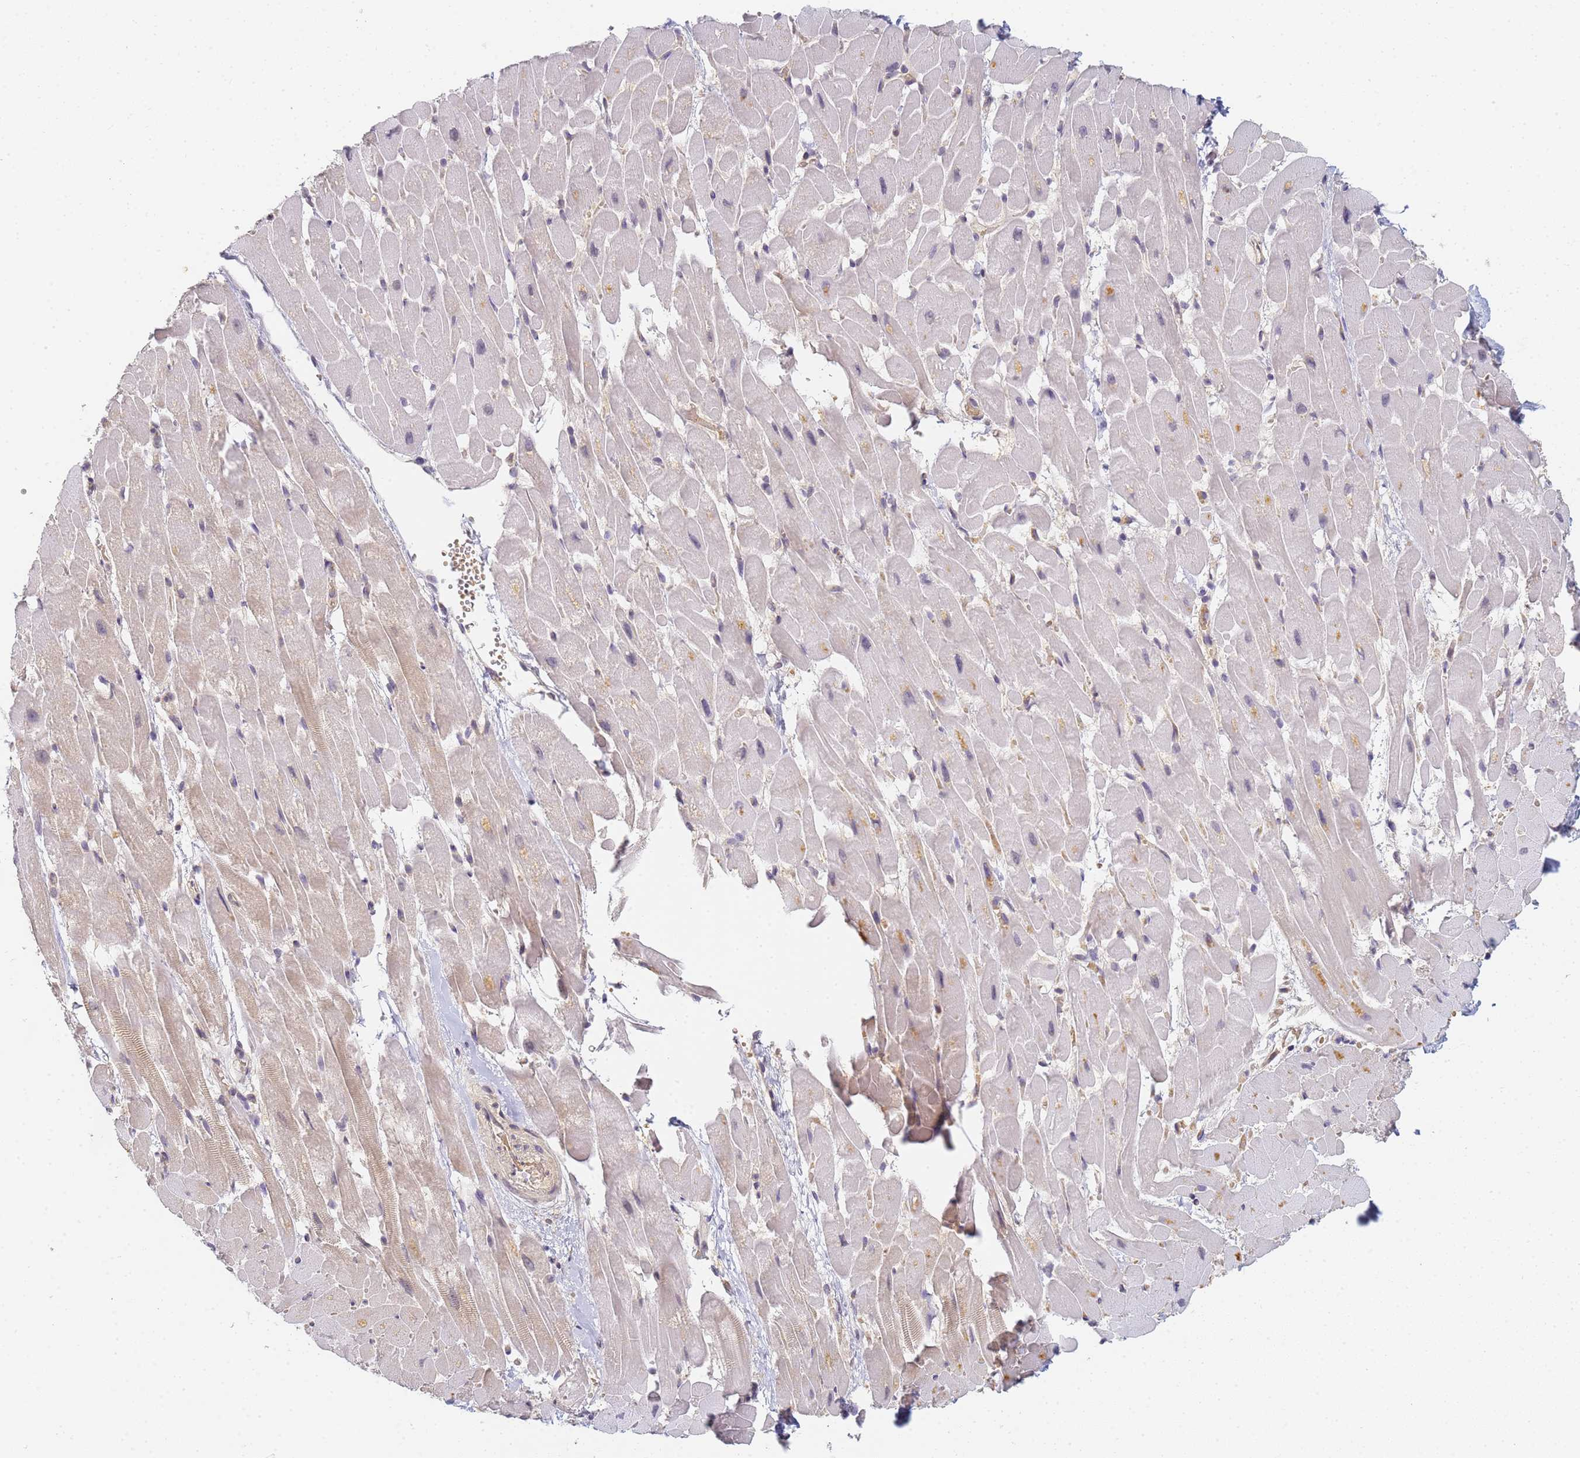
{"staining": {"intensity": "negative", "quantity": "none", "location": "none"}, "tissue": "heart muscle", "cell_type": "Cardiomyocytes", "image_type": "normal", "snomed": [{"axis": "morphology", "description": "Normal tissue, NOS"}, {"axis": "topography", "description": "Heart"}], "caption": "Heart muscle was stained to show a protein in brown. There is no significant staining in cardiomyocytes. The staining was performed using DAB to visualize the protein expression in brown, while the nuclei were stained in blue with hematoxylin (Magnification: 20x).", "gene": "HMCES", "patient": {"sex": "male", "age": 37}}